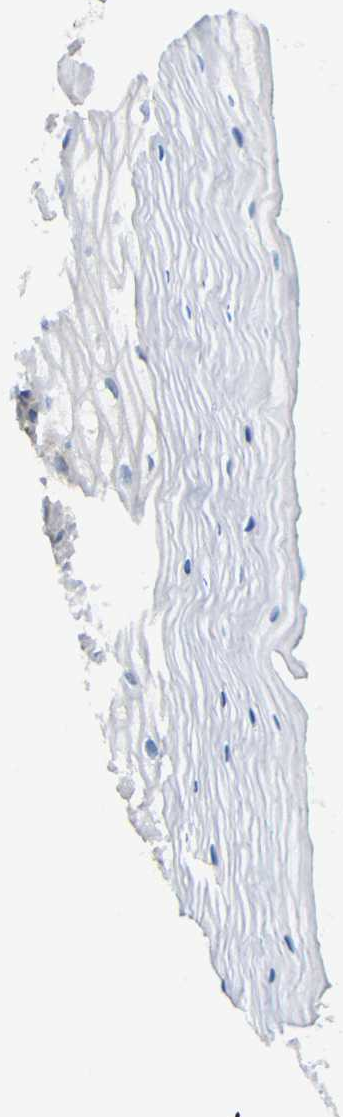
{"staining": {"intensity": "moderate", "quantity": ">75%", "location": "cytoplasmic/membranous"}, "tissue": "cervix", "cell_type": "Glandular cells", "image_type": "normal", "snomed": [{"axis": "morphology", "description": "Normal tissue, NOS"}, {"axis": "topography", "description": "Cervix"}], "caption": "Cervix stained with DAB (3,3'-diaminobenzidine) immunohistochemistry exhibits medium levels of moderate cytoplasmic/membranous positivity in approximately >75% of glandular cells.", "gene": "SYPL1", "patient": {"sex": "female", "age": 55}}